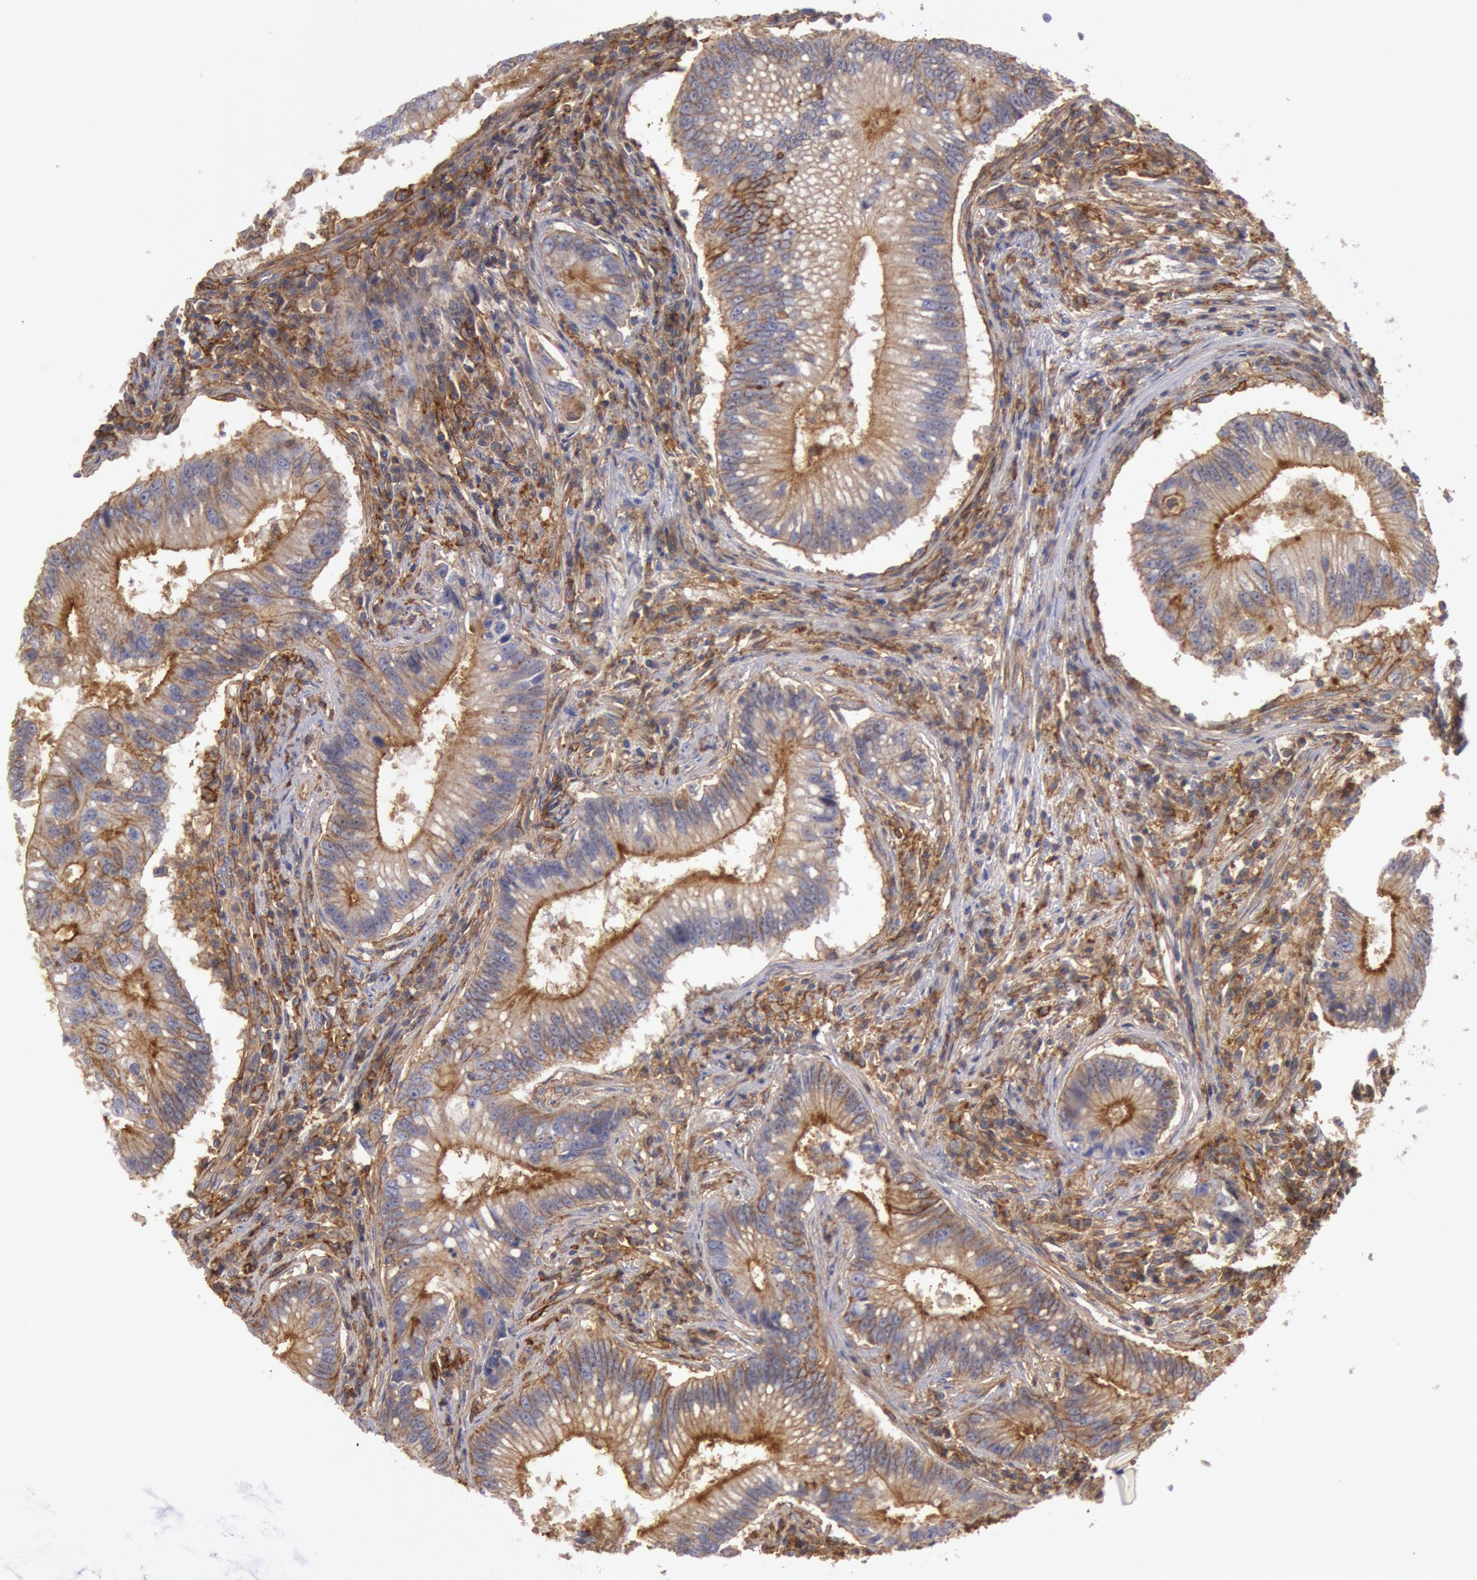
{"staining": {"intensity": "moderate", "quantity": ">75%", "location": "cytoplasmic/membranous"}, "tissue": "colorectal cancer", "cell_type": "Tumor cells", "image_type": "cancer", "snomed": [{"axis": "morphology", "description": "Adenocarcinoma, NOS"}, {"axis": "topography", "description": "Rectum"}], "caption": "Adenocarcinoma (colorectal) stained for a protein (brown) displays moderate cytoplasmic/membranous positive expression in about >75% of tumor cells.", "gene": "SNAP23", "patient": {"sex": "female", "age": 81}}